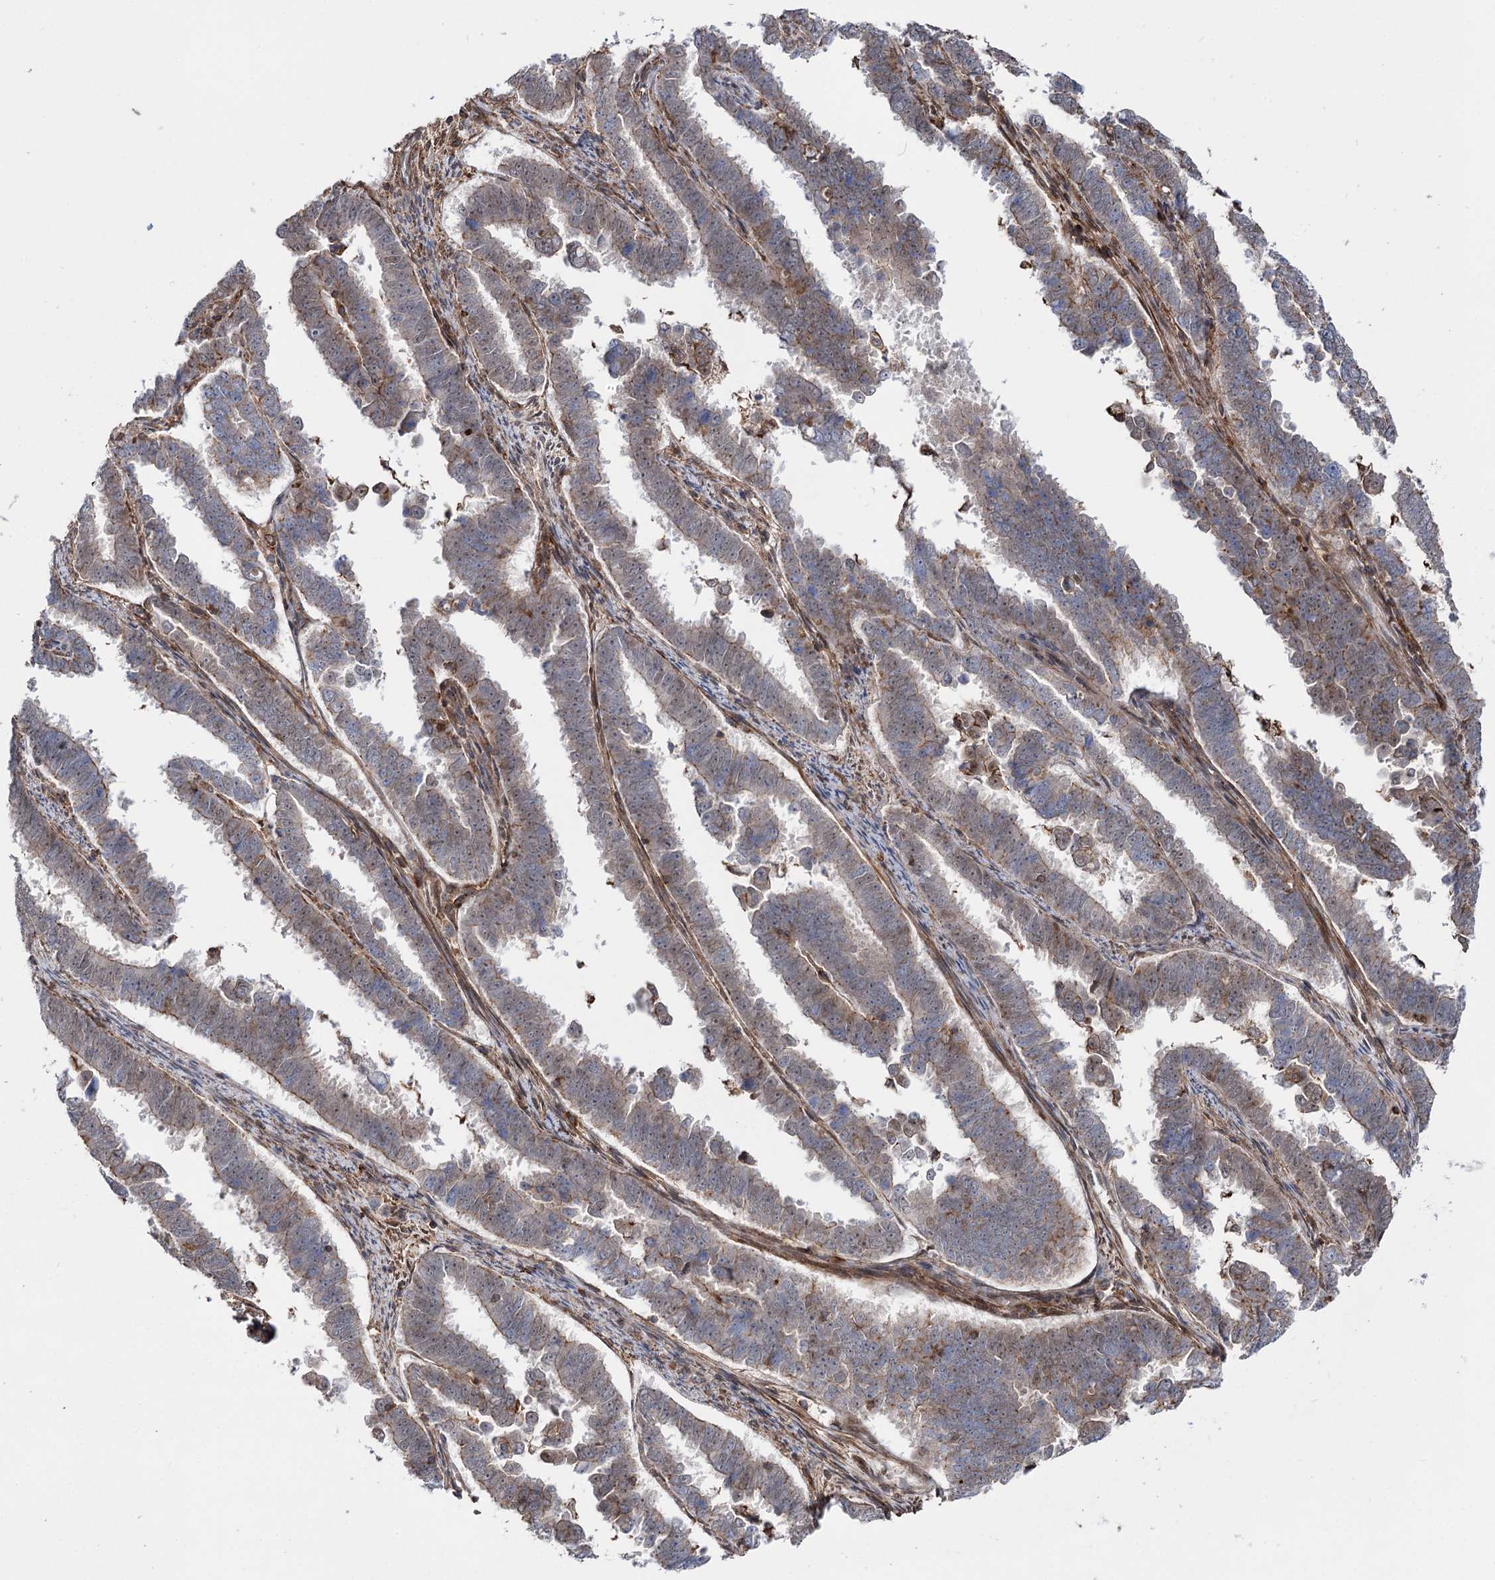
{"staining": {"intensity": "weak", "quantity": "25%-75%", "location": "cytoplasmic/membranous"}, "tissue": "endometrial cancer", "cell_type": "Tumor cells", "image_type": "cancer", "snomed": [{"axis": "morphology", "description": "Adenocarcinoma, NOS"}, {"axis": "topography", "description": "Endometrium"}], "caption": "This is an image of immunohistochemistry staining of endometrial adenocarcinoma, which shows weak staining in the cytoplasmic/membranous of tumor cells.", "gene": "DPP3", "patient": {"sex": "female", "age": 75}}